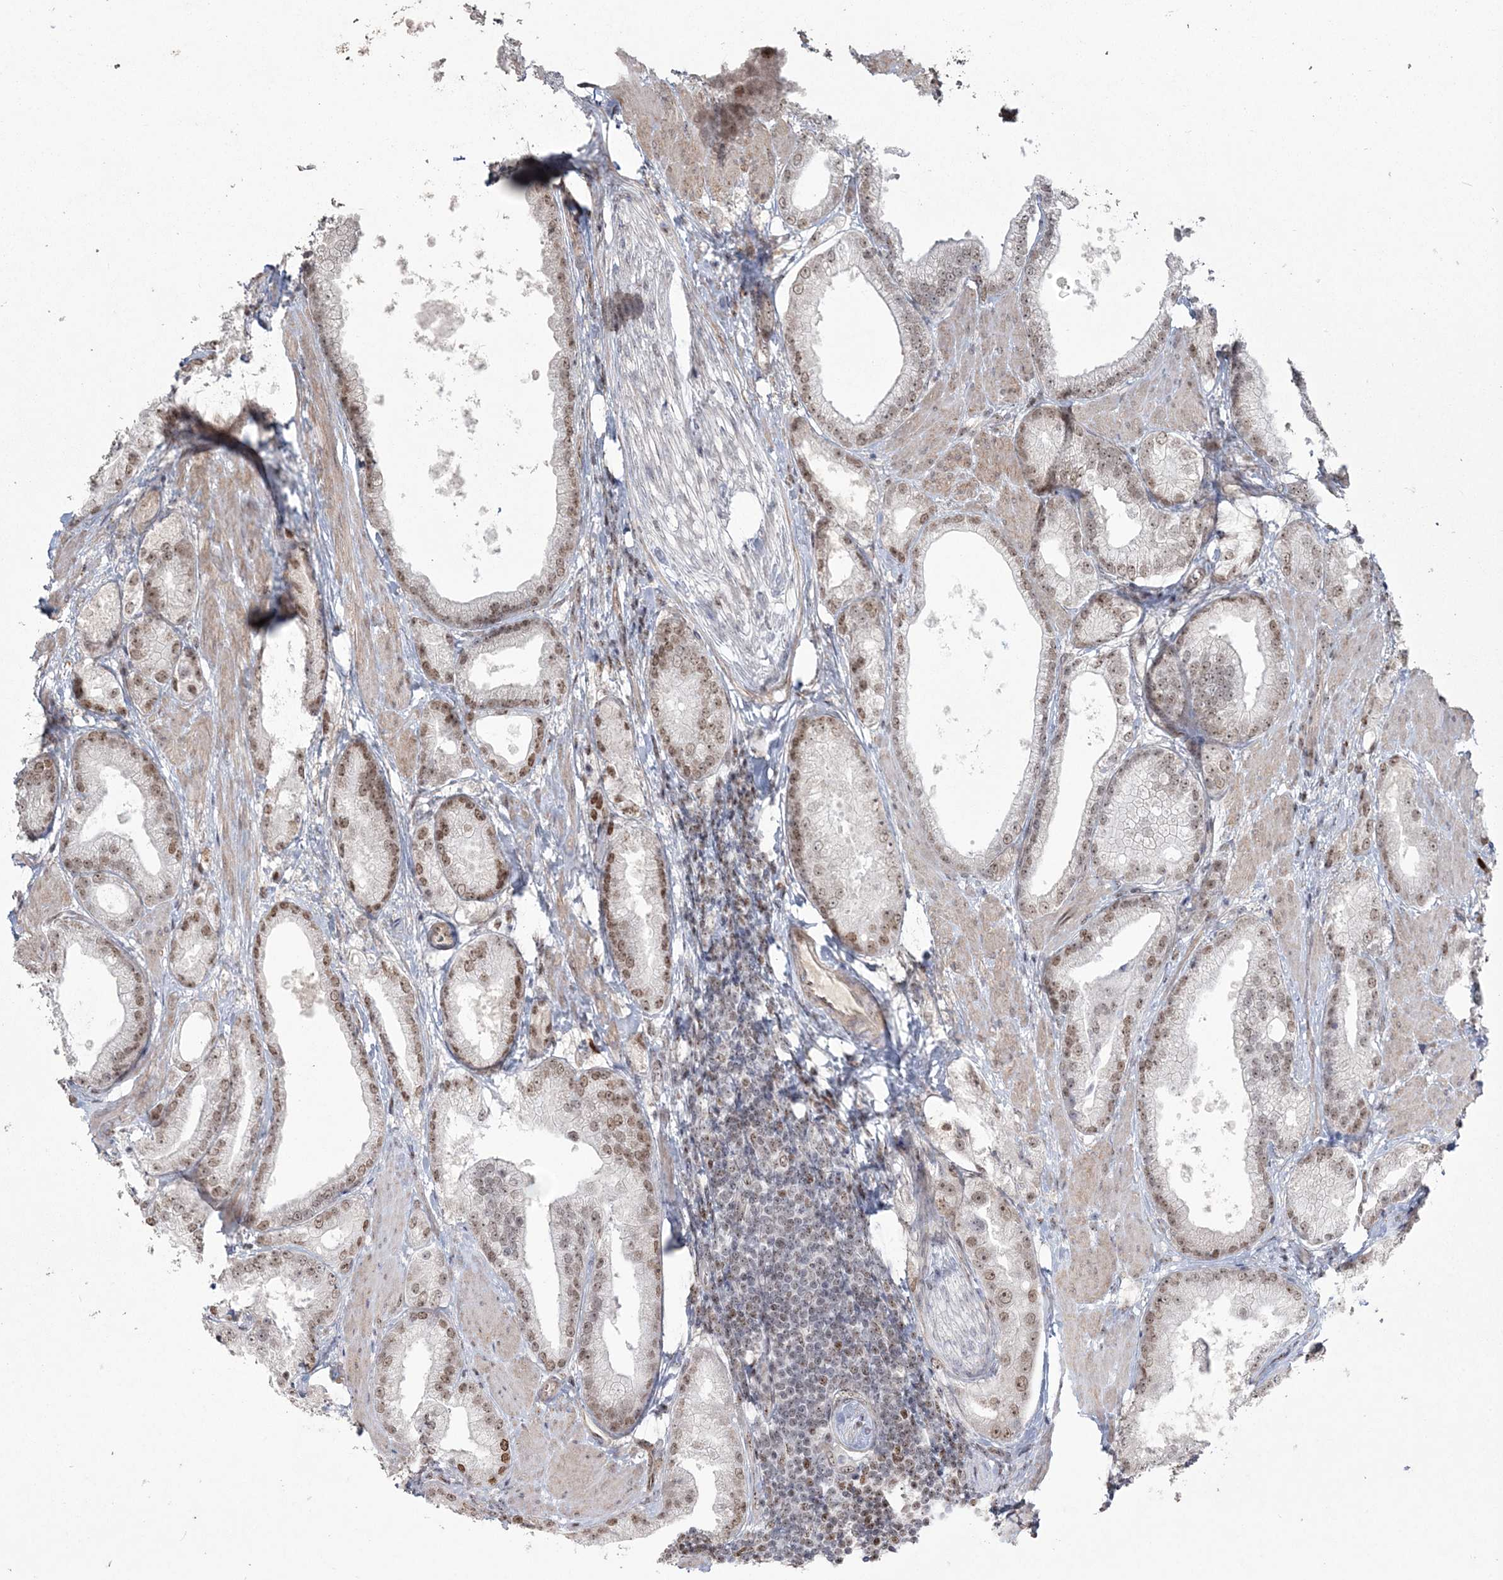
{"staining": {"intensity": "moderate", "quantity": ">75%", "location": "nuclear"}, "tissue": "prostate cancer", "cell_type": "Tumor cells", "image_type": "cancer", "snomed": [{"axis": "morphology", "description": "Adenocarcinoma, Low grade"}, {"axis": "topography", "description": "Prostate"}], "caption": "There is medium levels of moderate nuclear staining in tumor cells of prostate cancer, as demonstrated by immunohistochemical staining (brown color).", "gene": "RBM17", "patient": {"sex": "male", "age": 67}}